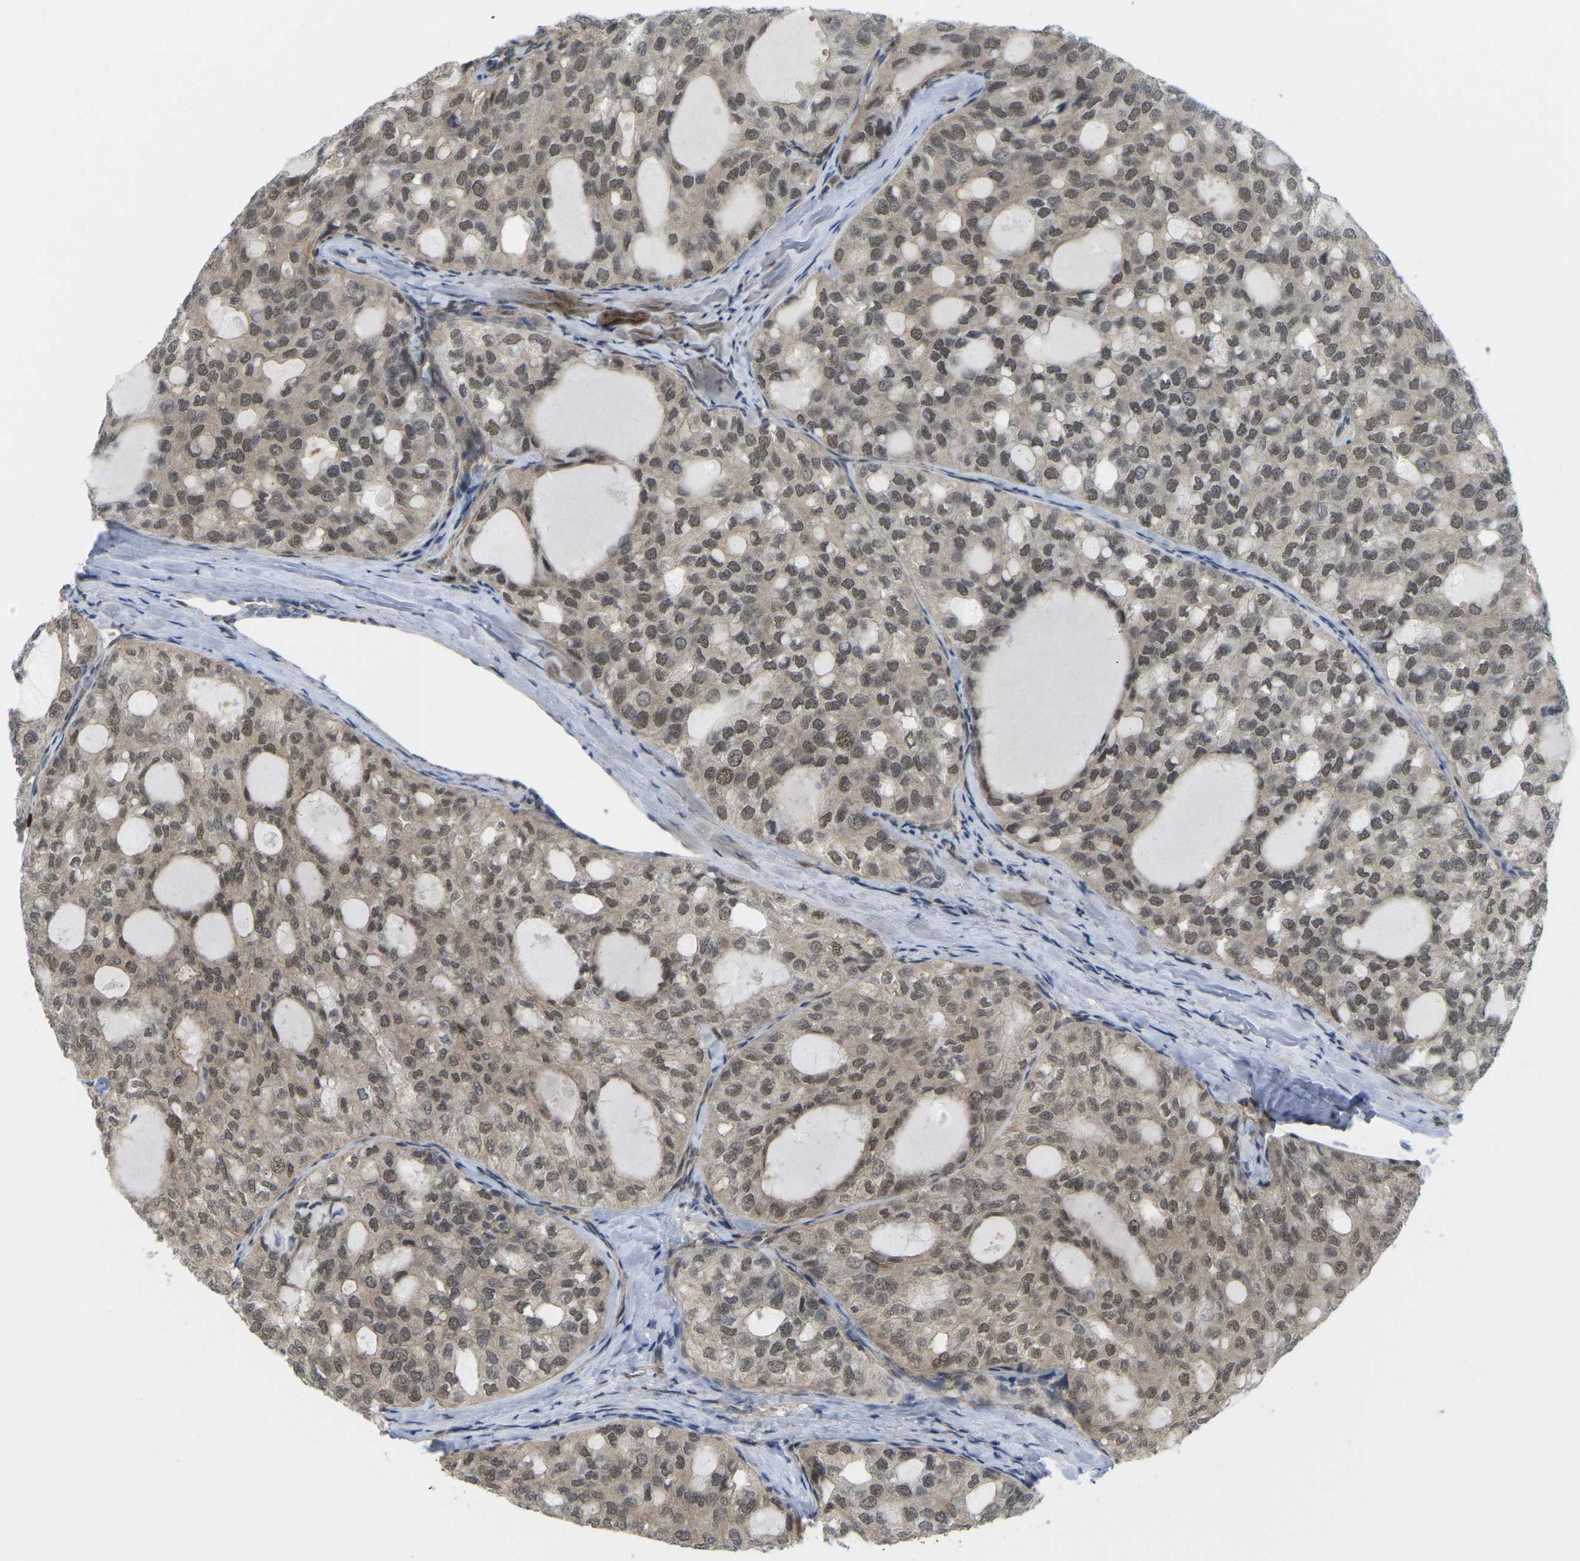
{"staining": {"intensity": "moderate", "quantity": ">75%", "location": "nuclear"}, "tissue": "thyroid cancer", "cell_type": "Tumor cells", "image_type": "cancer", "snomed": [{"axis": "morphology", "description": "Follicular adenoma carcinoma, NOS"}, {"axis": "topography", "description": "Thyroid gland"}], "caption": "There is medium levels of moderate nuclear positivity in tumor cells of thyroid cancer (follicular adenoma carcinoma), as demonstrated by immunohistochemical staining (brown color).", "gene": "SERPINB5", "patient": {"sex": "male", "age": 75}}